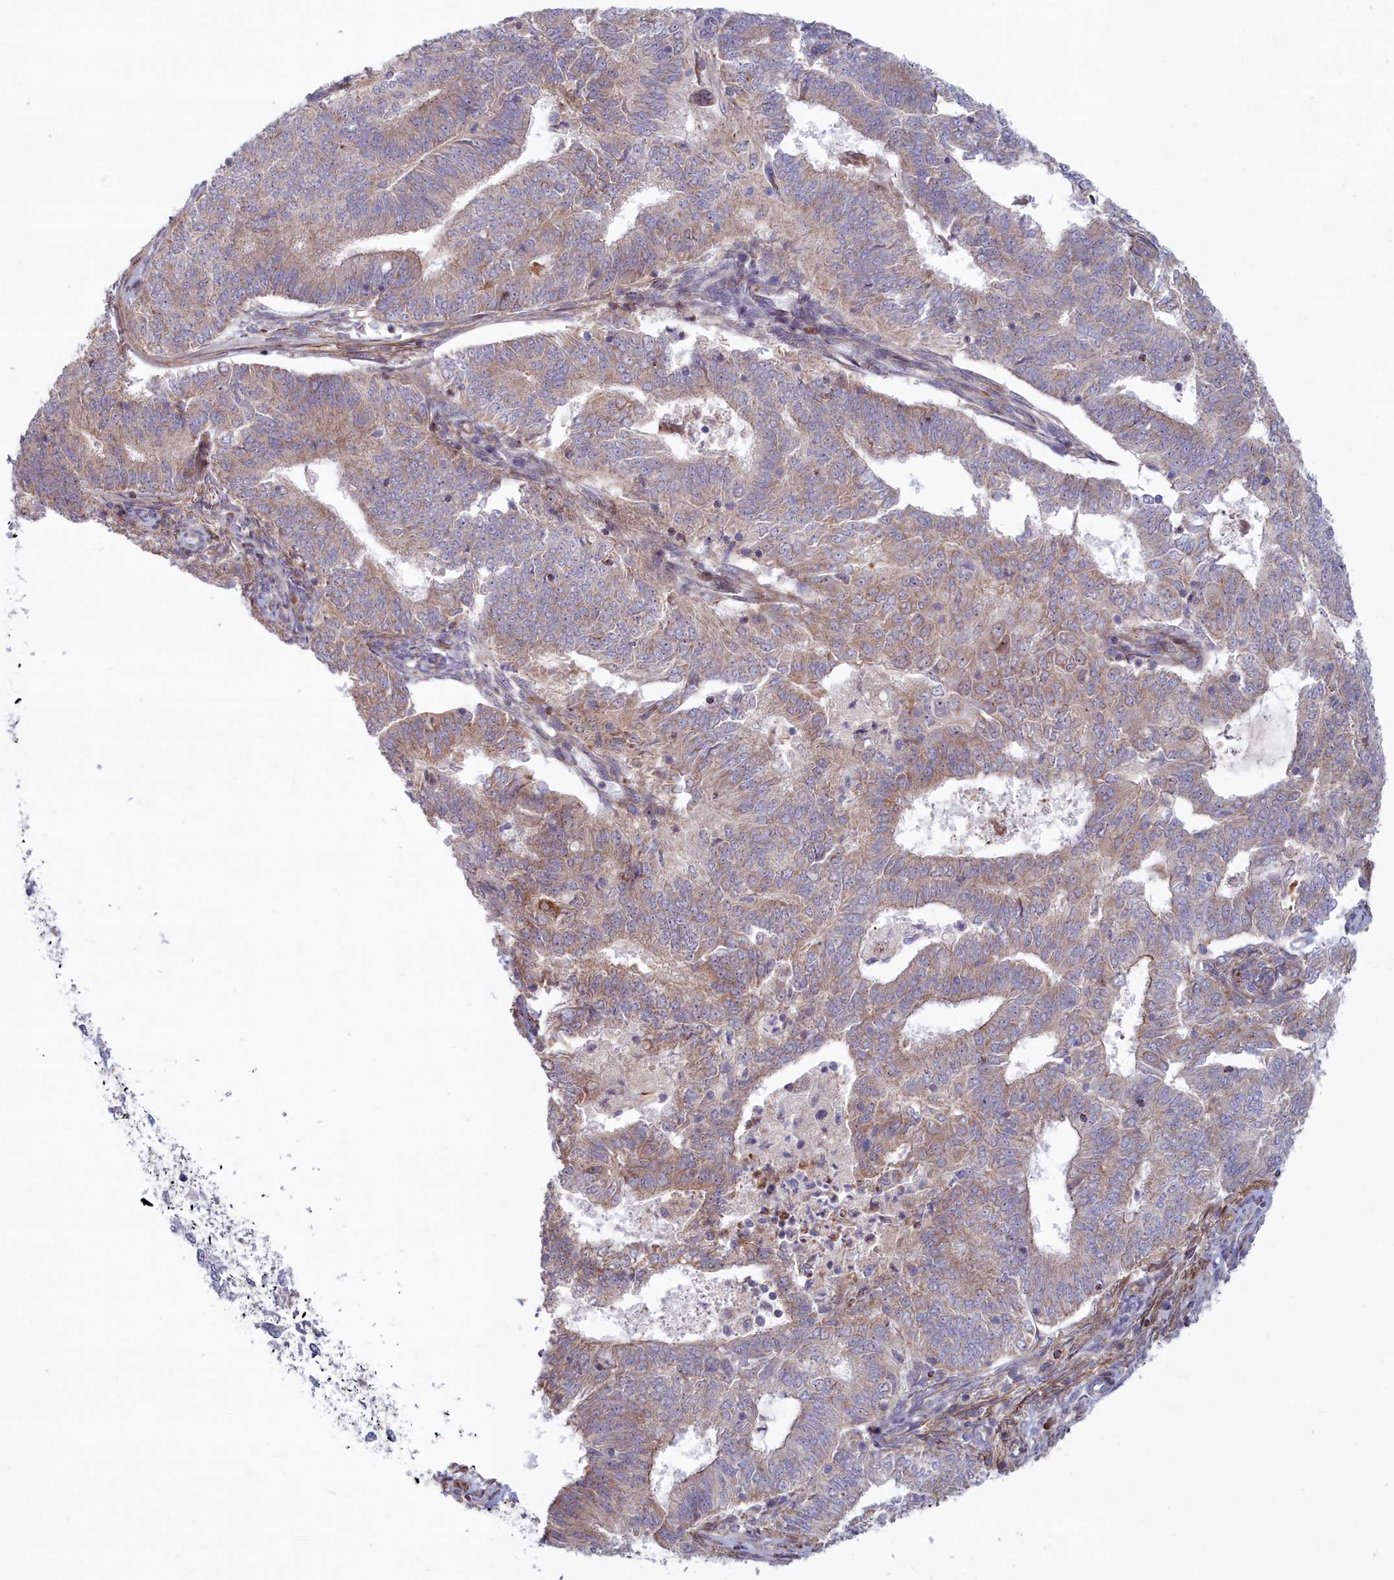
{"staining": {"intensity": "weak", "quantity": ">75%", "location": "cytoplasmic/membranous"}, "tissue": "endometrial cancer", "cell_type": "Tumor cells", "image_type": "cancer", "snomed": [{"axis": "morphology", "description": "Adenocarcinoma, NOS"}, {"axis": "topography", "description": "Endometrium"}], "caption": "Protein expression analysis of human endometrial cancer reveals weak cytoplasmic/membranous staining in about >75% of tumor cells.", "gene": "C15orf40", "patient": {"sex": "female", "age": 62}}